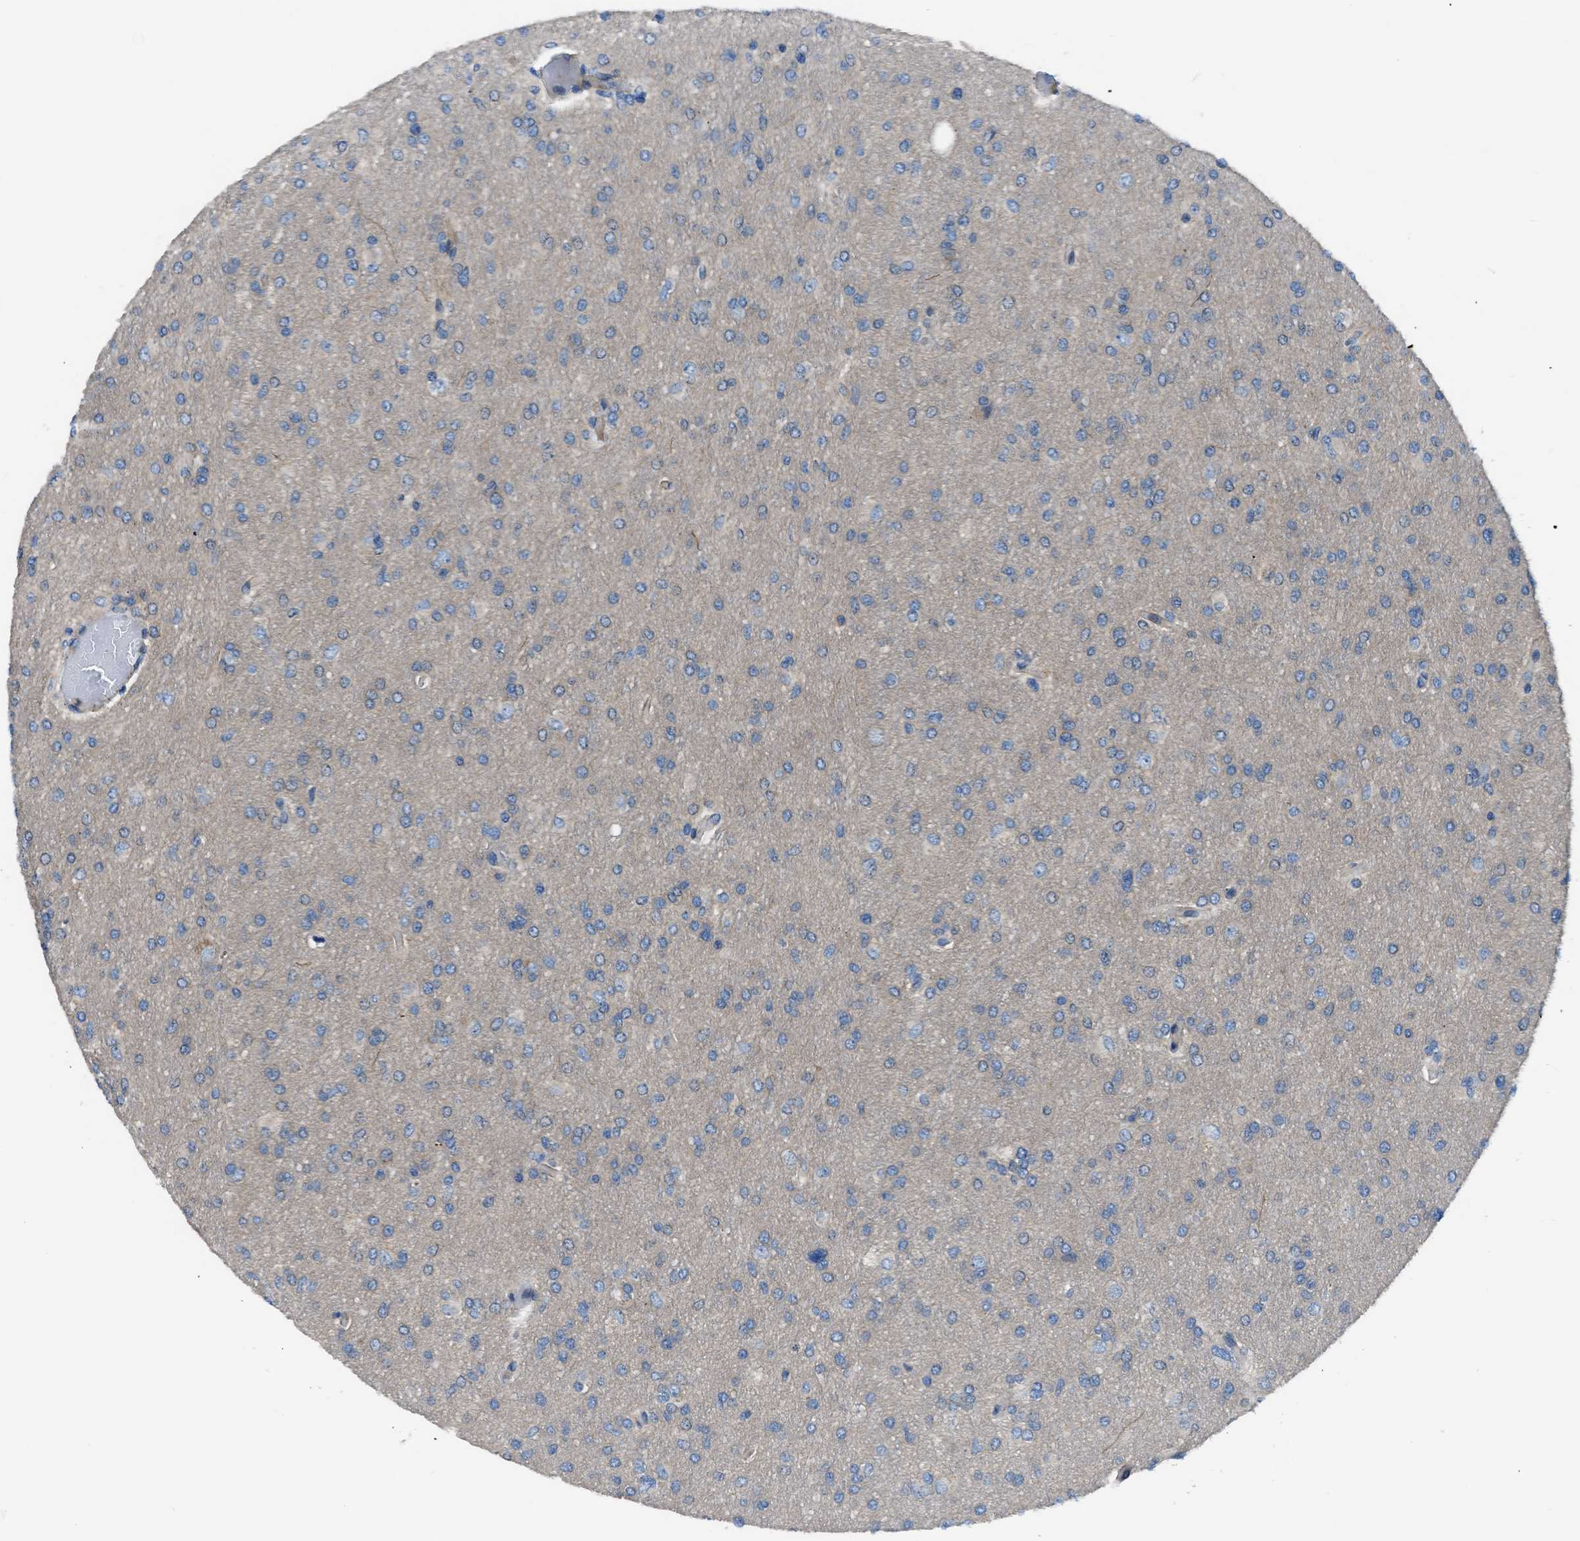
{"staining": {"intensity": "weak", "quantity": "<25%", "location": "cytoplasmic/membranous"}, "tissue": "glioma", "cell_type": "Tumor cells", "image_type": "cancer", "snomed": [{"axis": "morphology", "description": "Glioma, malignant, High grade"}, {"axis": "topography", "description": "Cerebral cortex"}], "caption": "Immunohistochemistry (IHC) of human glioma demonstrates no positivity in tumor cells. (Brightfield microscopy of DAB (3,3'-diaminobenzidine) IHC at high magnification).", "gene": "SLC38A6", "patient": {"sex": "female", "age": 36}}